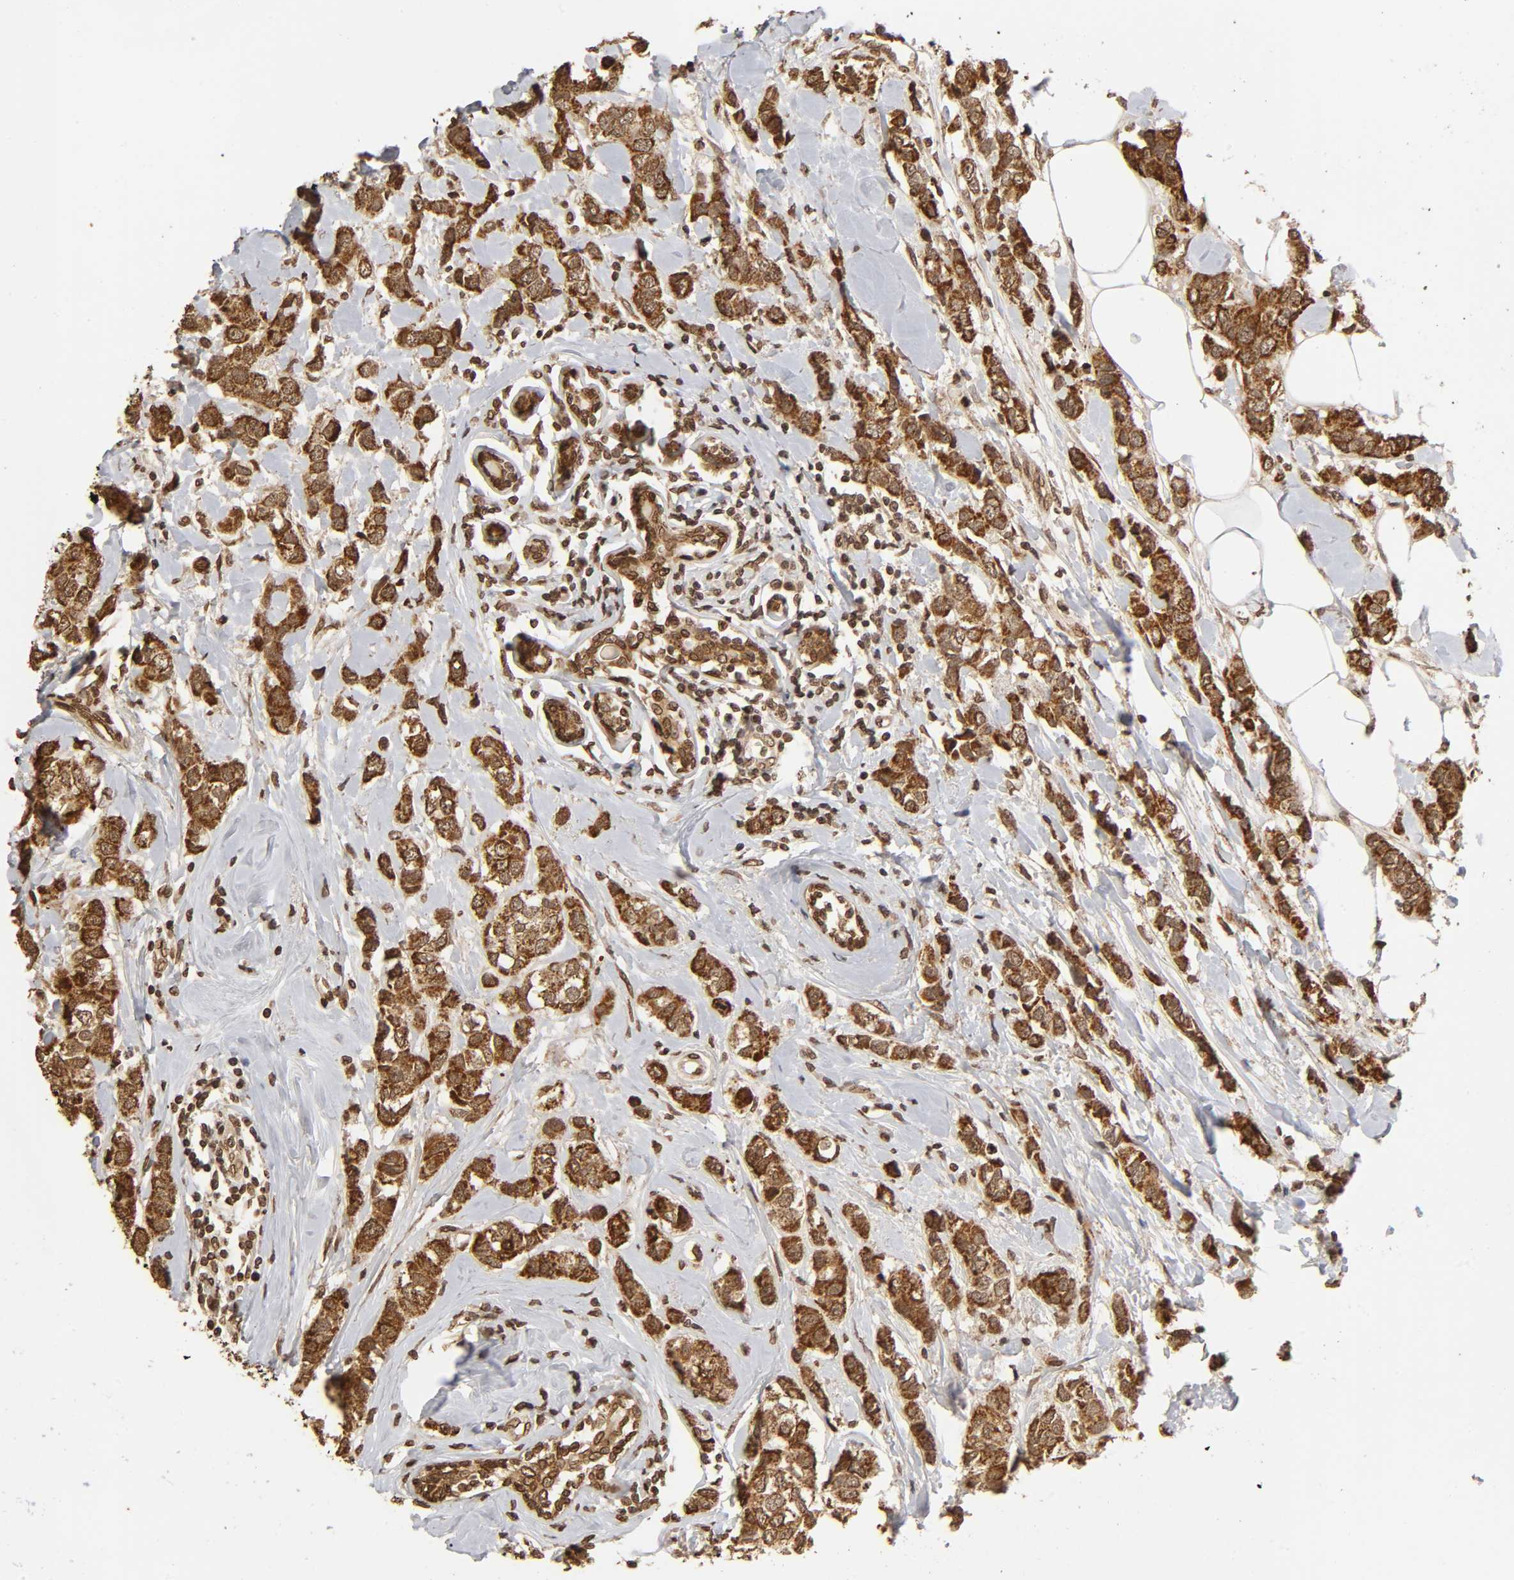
{"staining": {"intensity": "moderate", "quantity": ">75%", "location": "cytoplasmic/membranous,nuclear"}, "tissue": "breast cancer", "cell_type": "Tumor cells", "image_type": "cancer", "snomed": [{"axis": "morphology", "description": "Duct carcinoma"}, {"axis": "topography", "description": "Breast"}], "caption": "Protein expression by IHC shows moderate cytoplasmic/membranous and nuclear positivity in approximately >75% of tumor cells in infiltrating ductal carcinoma (breast).", "gene": "MLLT6", "patient": {"sex": "female", "age": 50}}